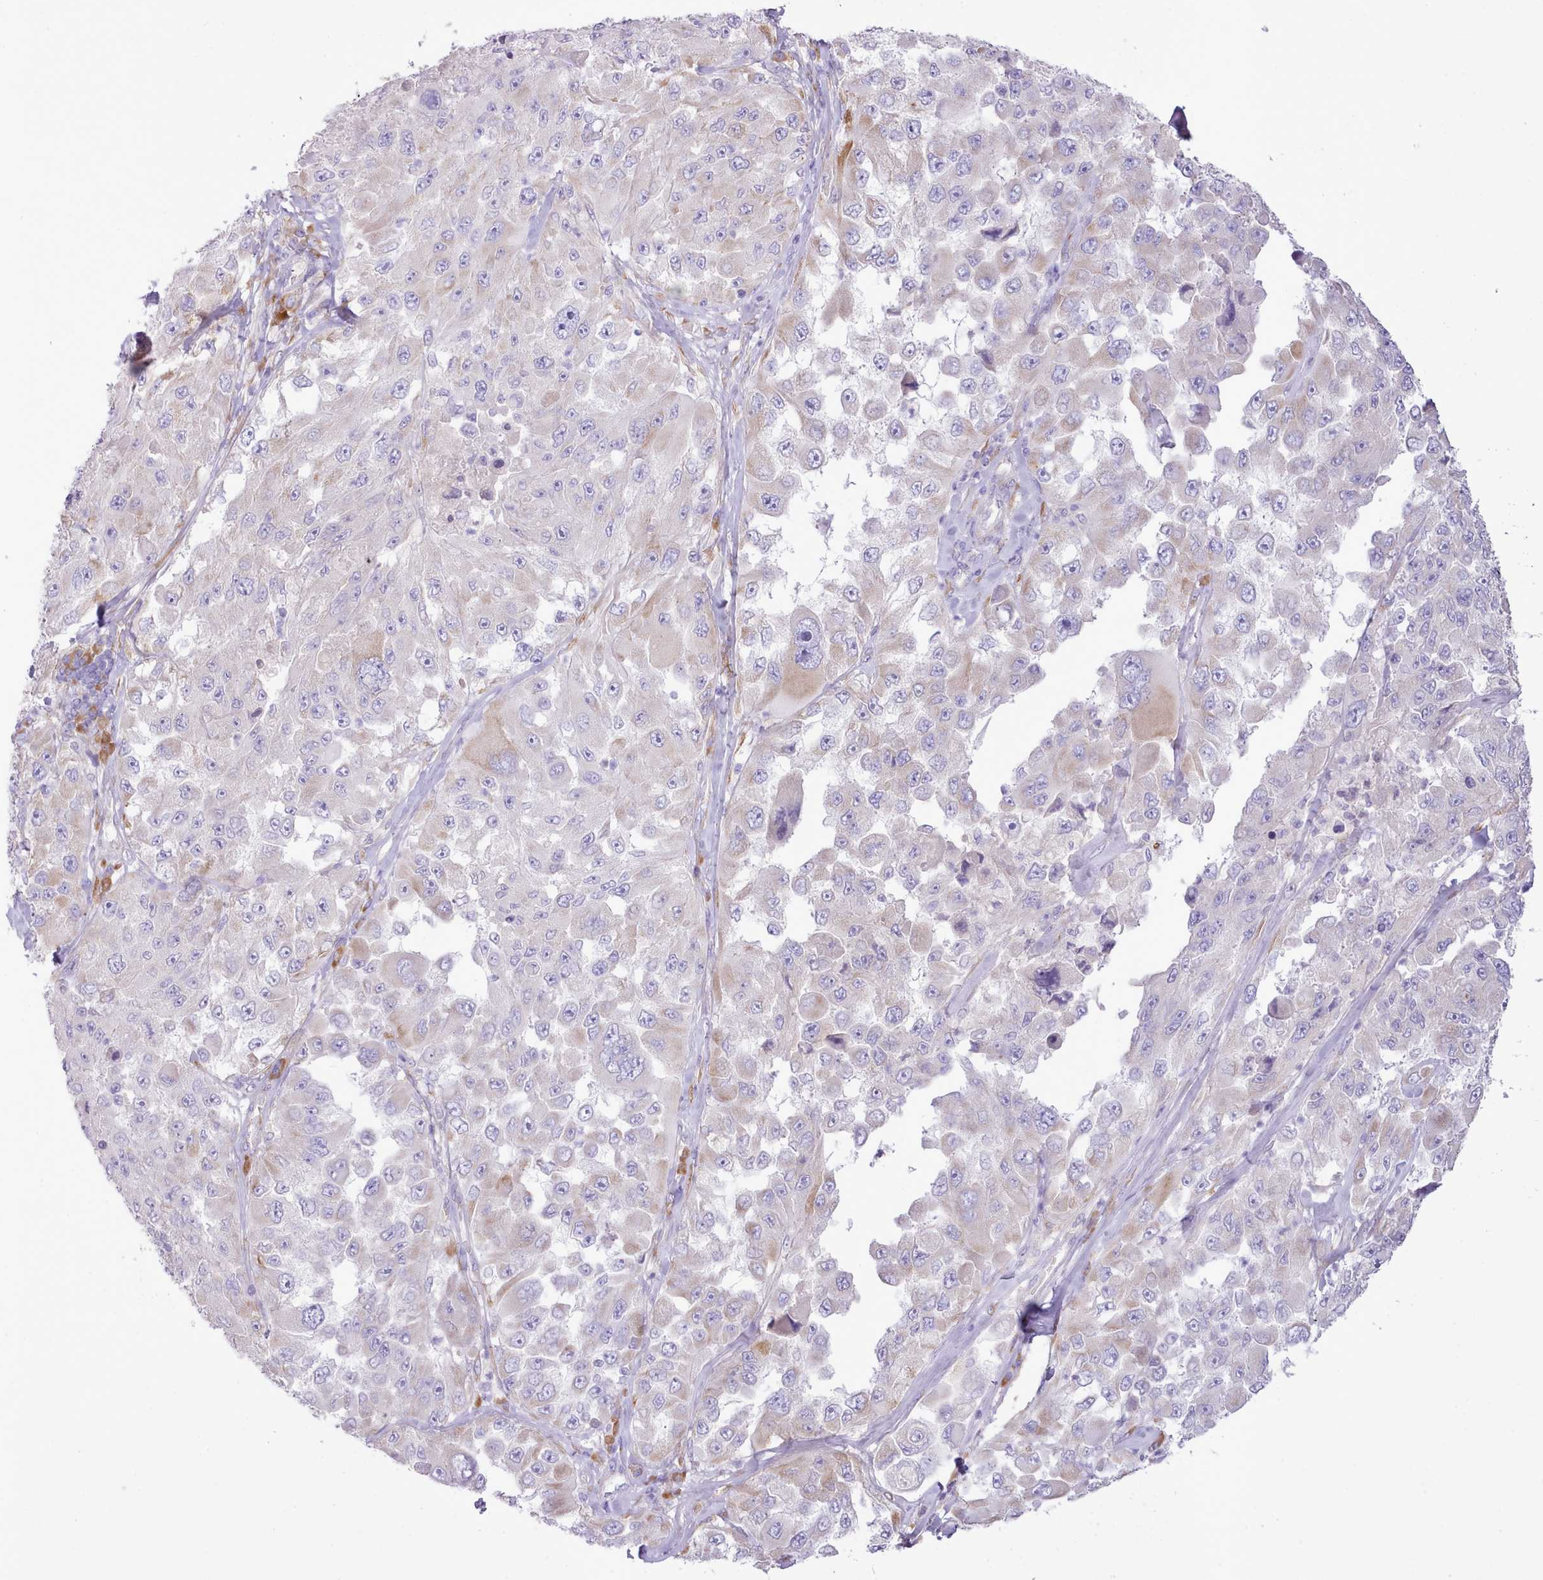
{"staining": {"intensity": "negative", "quantity": "none", "location": "none"}, "tissue": "melanoma", "cell_type": "Tumor cells", "image_type": "cancer", "snomed": [{"axis": "morphology", "description": "Malignant melanoma, Metastatic site"}, {"axis": "topography", "description": "Lymph node"}], "caption": "Tumor cells are negative for brown protein staining in melanoma. (DAB IHC, high magnification).", "gene": "CCL1", "patient": {"sex": "male", "age": 62}}